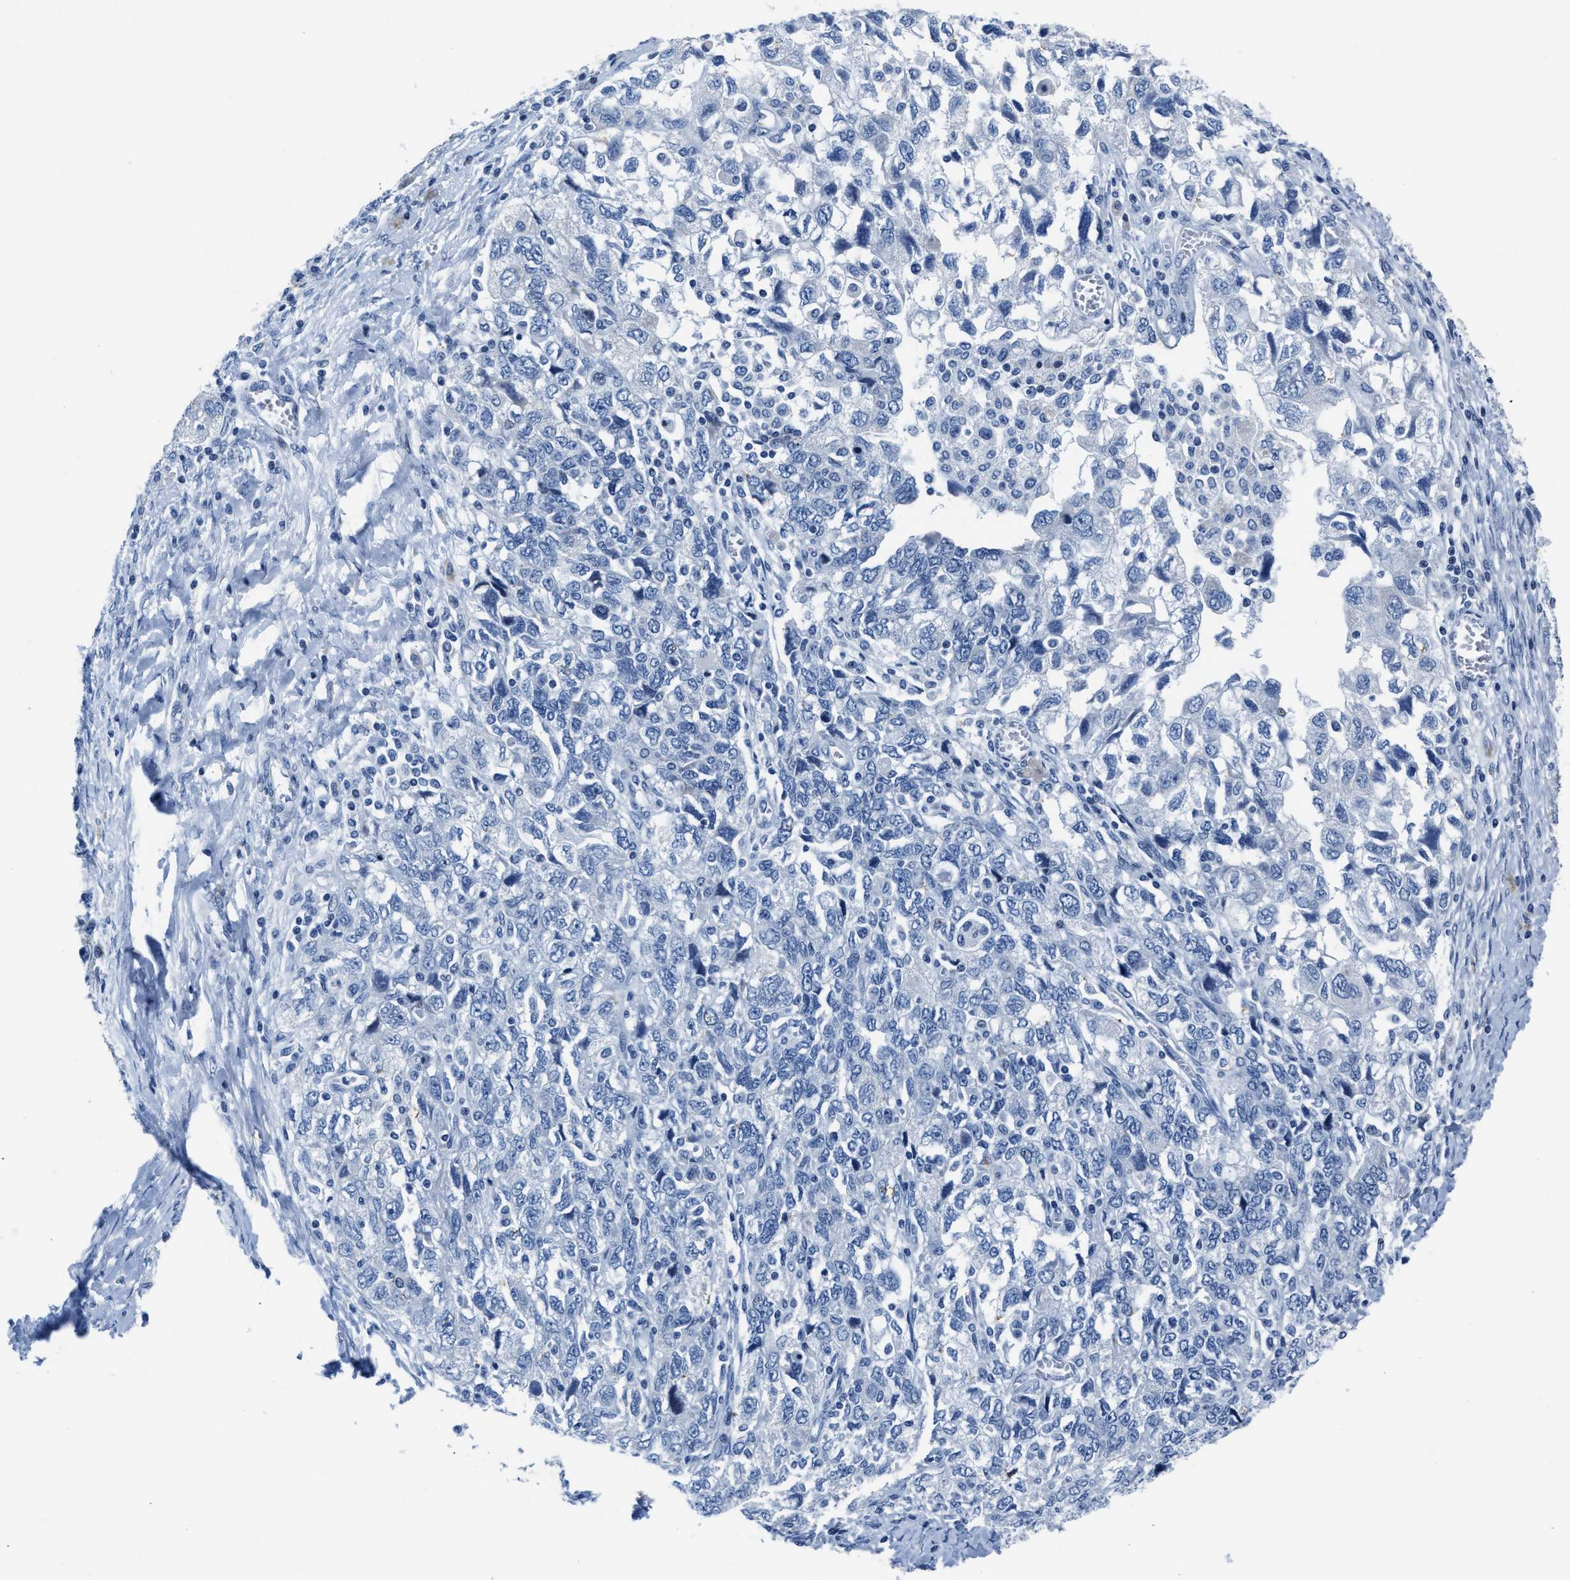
{"staining": {"intensity": "negative", "quantity": "none", "location": "none"}, "tissue": "ovarian cancer", "cell_type": "Tumor cells", "image_type": "cancer", "snomed": [{"axis": "morphology", "description": "Carcinoma, NOS"}, {"axis": "morphology", "description": "Cystadenocarcinoma, serous, NOS"}, {"axis": "topography", "description": "Ovary"}], "caption": "This is an immunohistochemistry image of ovarian cancer (carcinoma). There is no expression in tumor cells.", "gene": "ASZ1", "patient": {"sex": "female", "age": 69}}